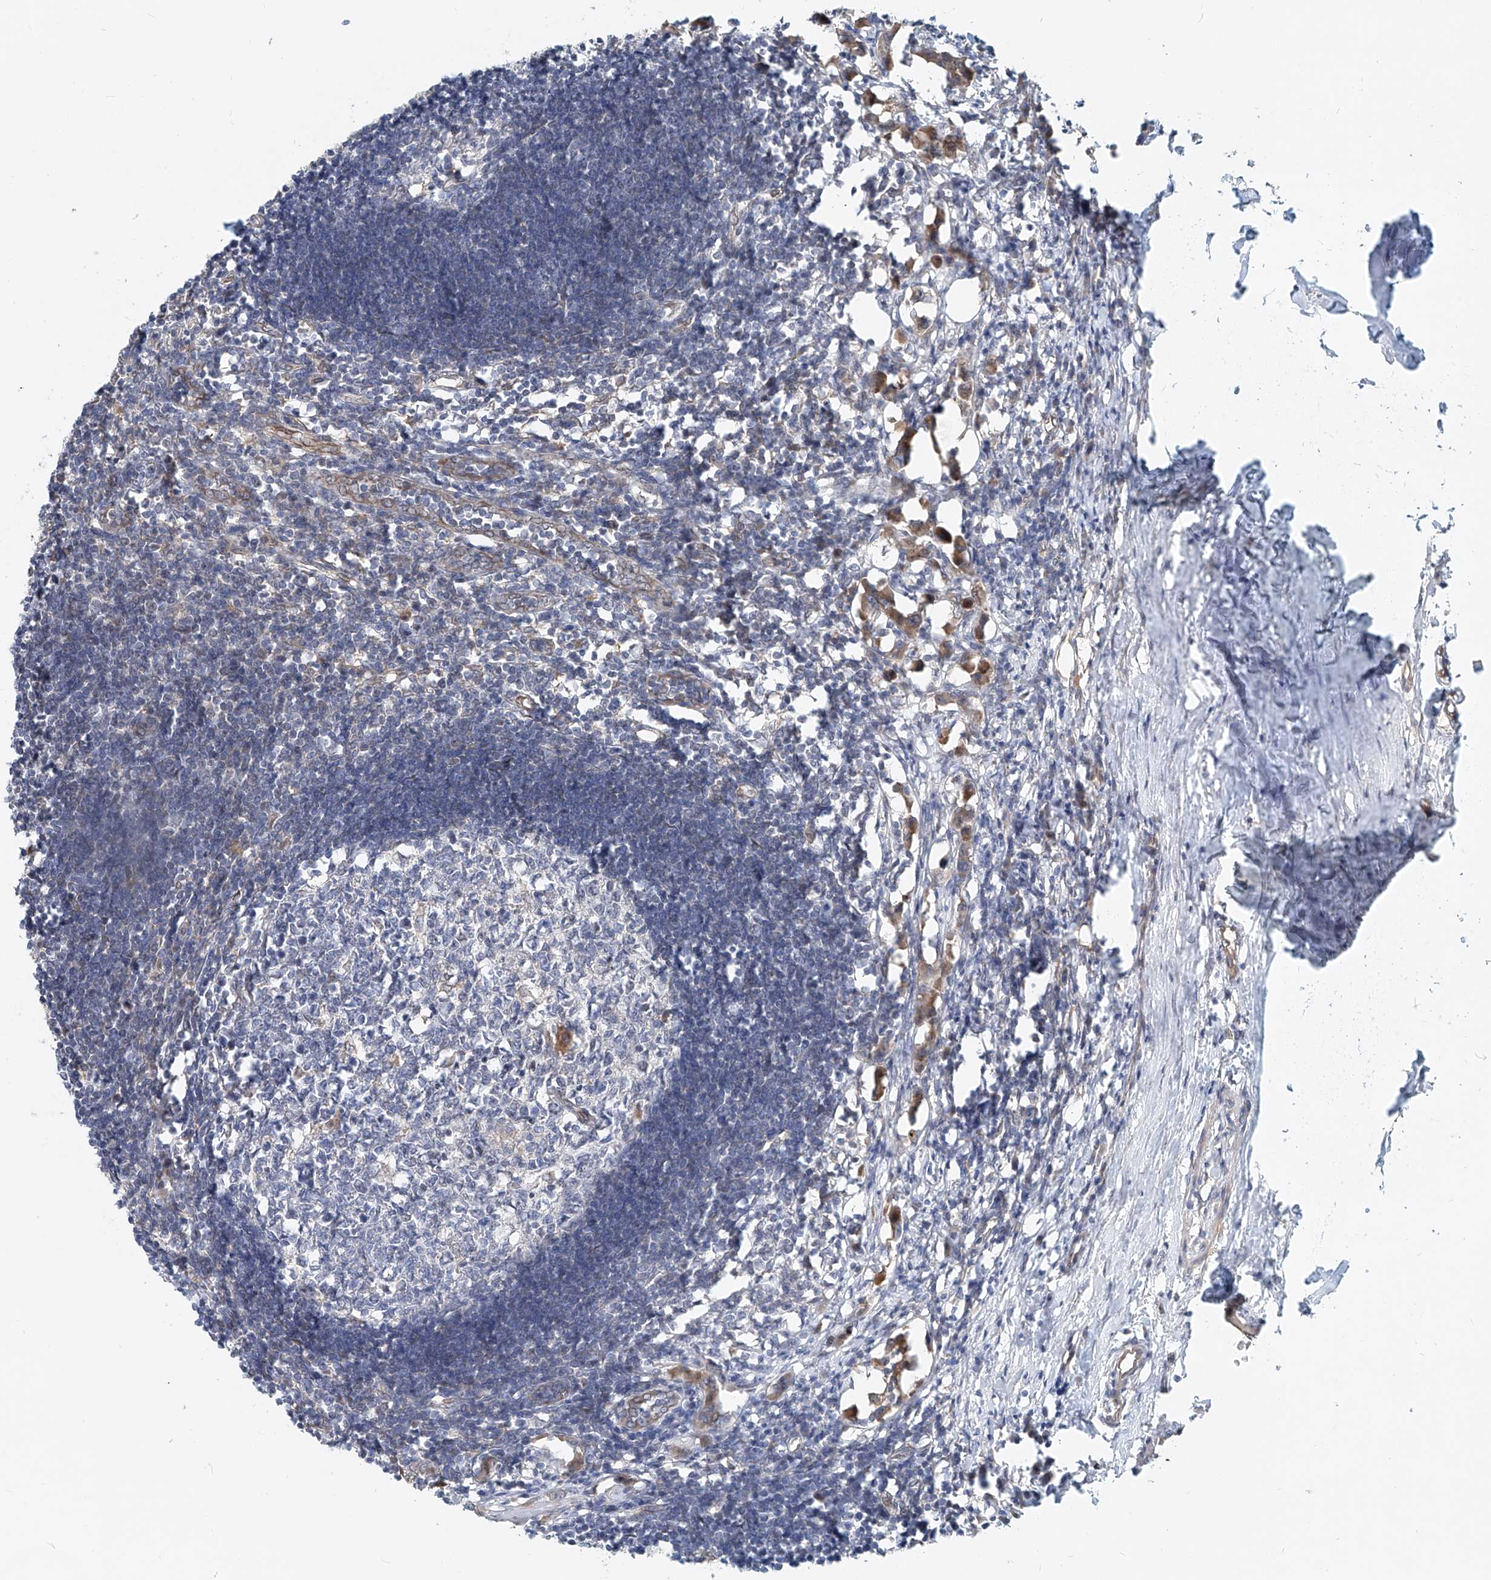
{"staining": {"intensity": "negative", "quantity": "none", "location": "none"}, "tissue": "lymph node", "cell_type": "Germinal center cells", "image_type": "normal", "snomed": [{"axis": "morphology", "description": "Normal tissue, NOS"}, {"axis": "morphology", "description": "Malignant melanoma, Metastatic site"}, {"axis": "topography", "description": "Lymph node"}], "caption": "IHC histopathology image of unremarkable human lymph node stained for a protein (brown), which shows no expression in germinal center cells. Nuclei are stained in blue.", "gene": "SASH1", "patient": {"sex": "male", "age": 41}}